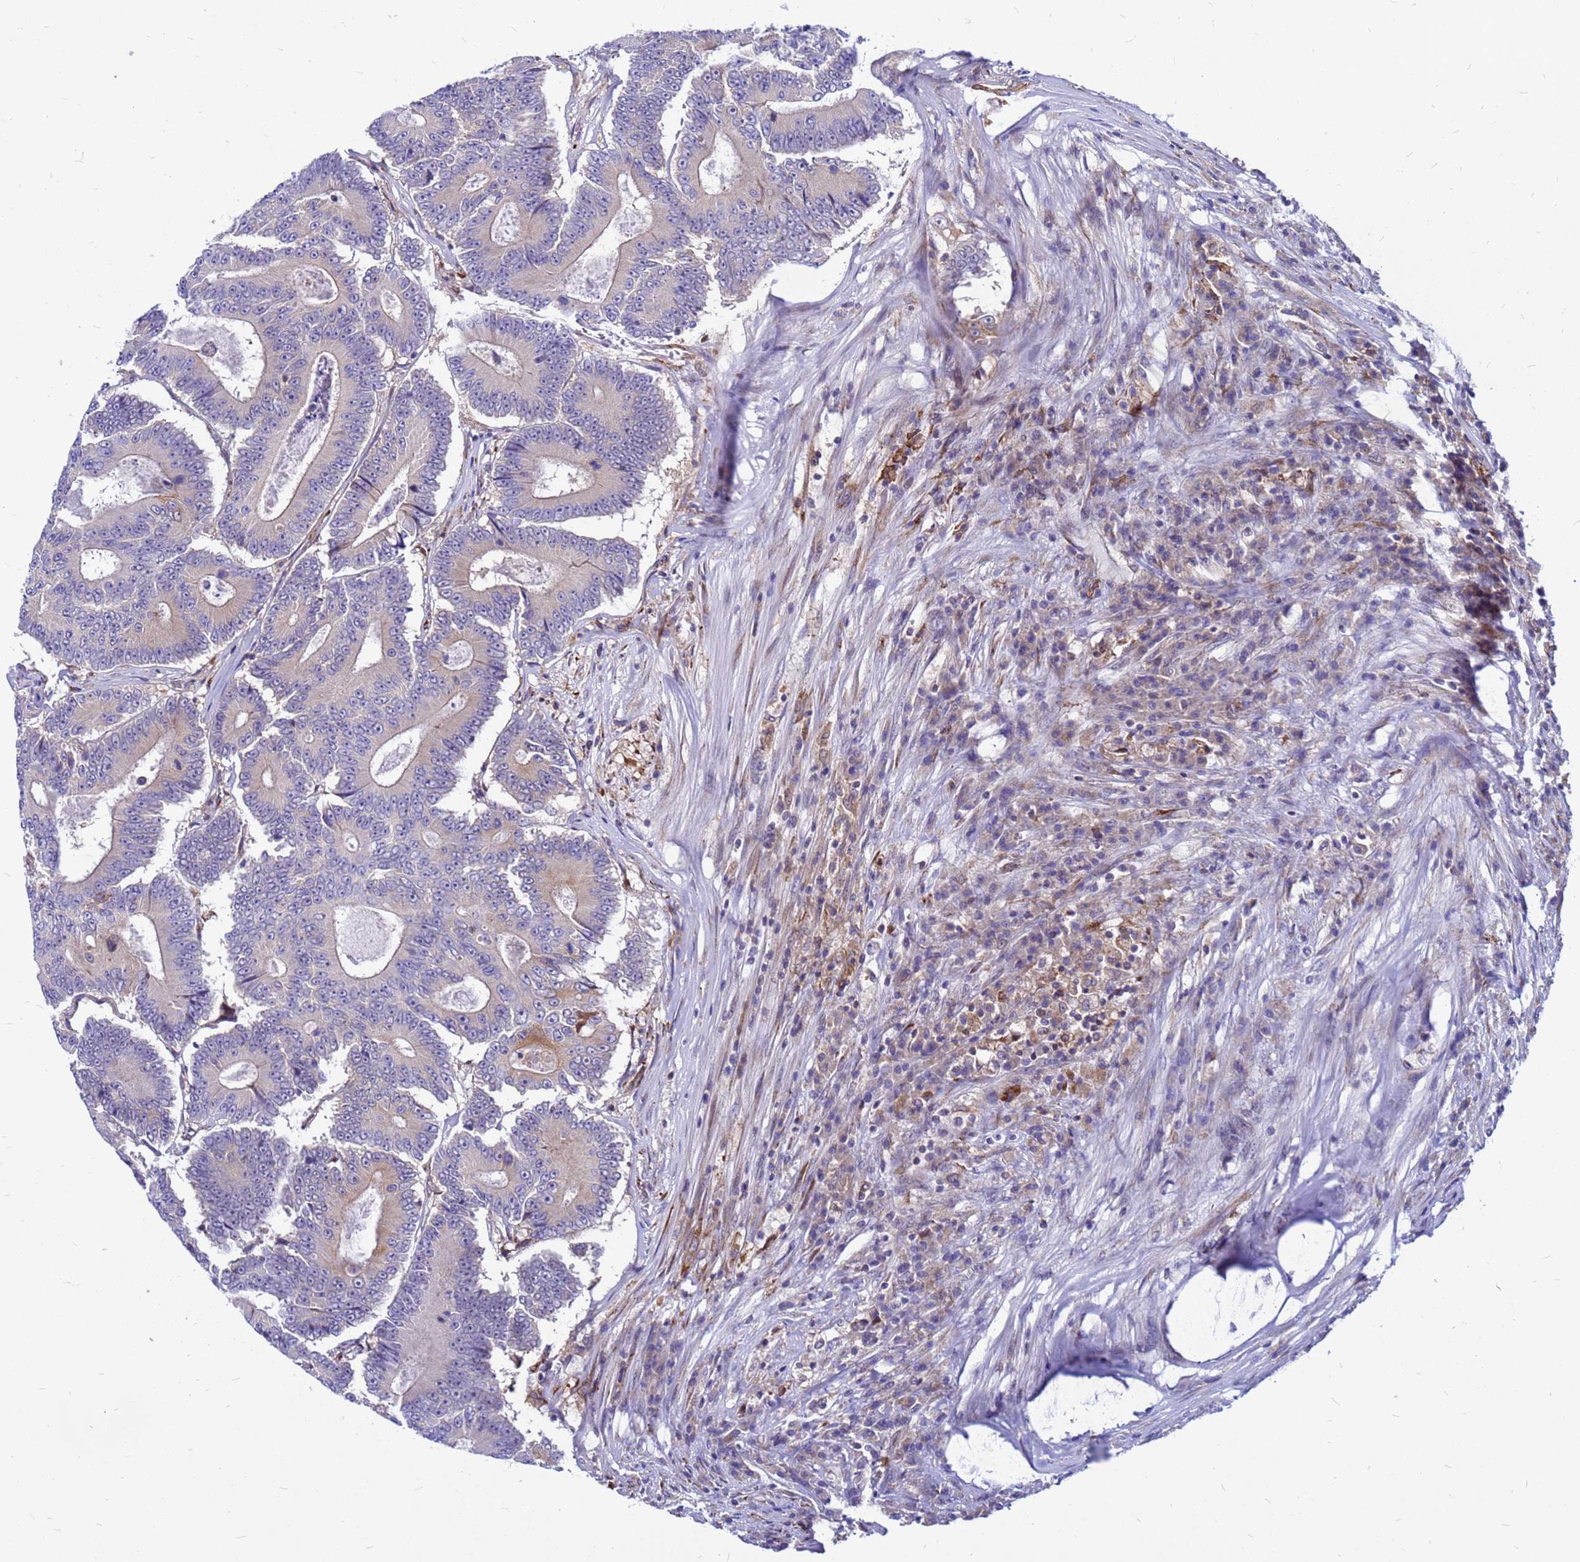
{"staining": {"intensity": "negative", "quantity": "none", "location": "none"}, "tissue": "colorectal cancer", "cell_type": "Tumor cells", "image_type": "cancer", "snomed": [{"axis": "morphology", "description": "Adenocarcinoma, NOS"}, {"axis": "topography", "description": "Colon"}], "caption": "Immunohistochemical staining of human adenocarcinoma (colorectal) shows no significant staining in tumor cells. (Stains: DAB (3,3'-diaminobenzidine) IHC with hematoxylin counter stain, Microscopy: brightfield microscopy at high magnification).", "gene": "FHIP1A", "patient": {"sex": "male", "age": 83}}